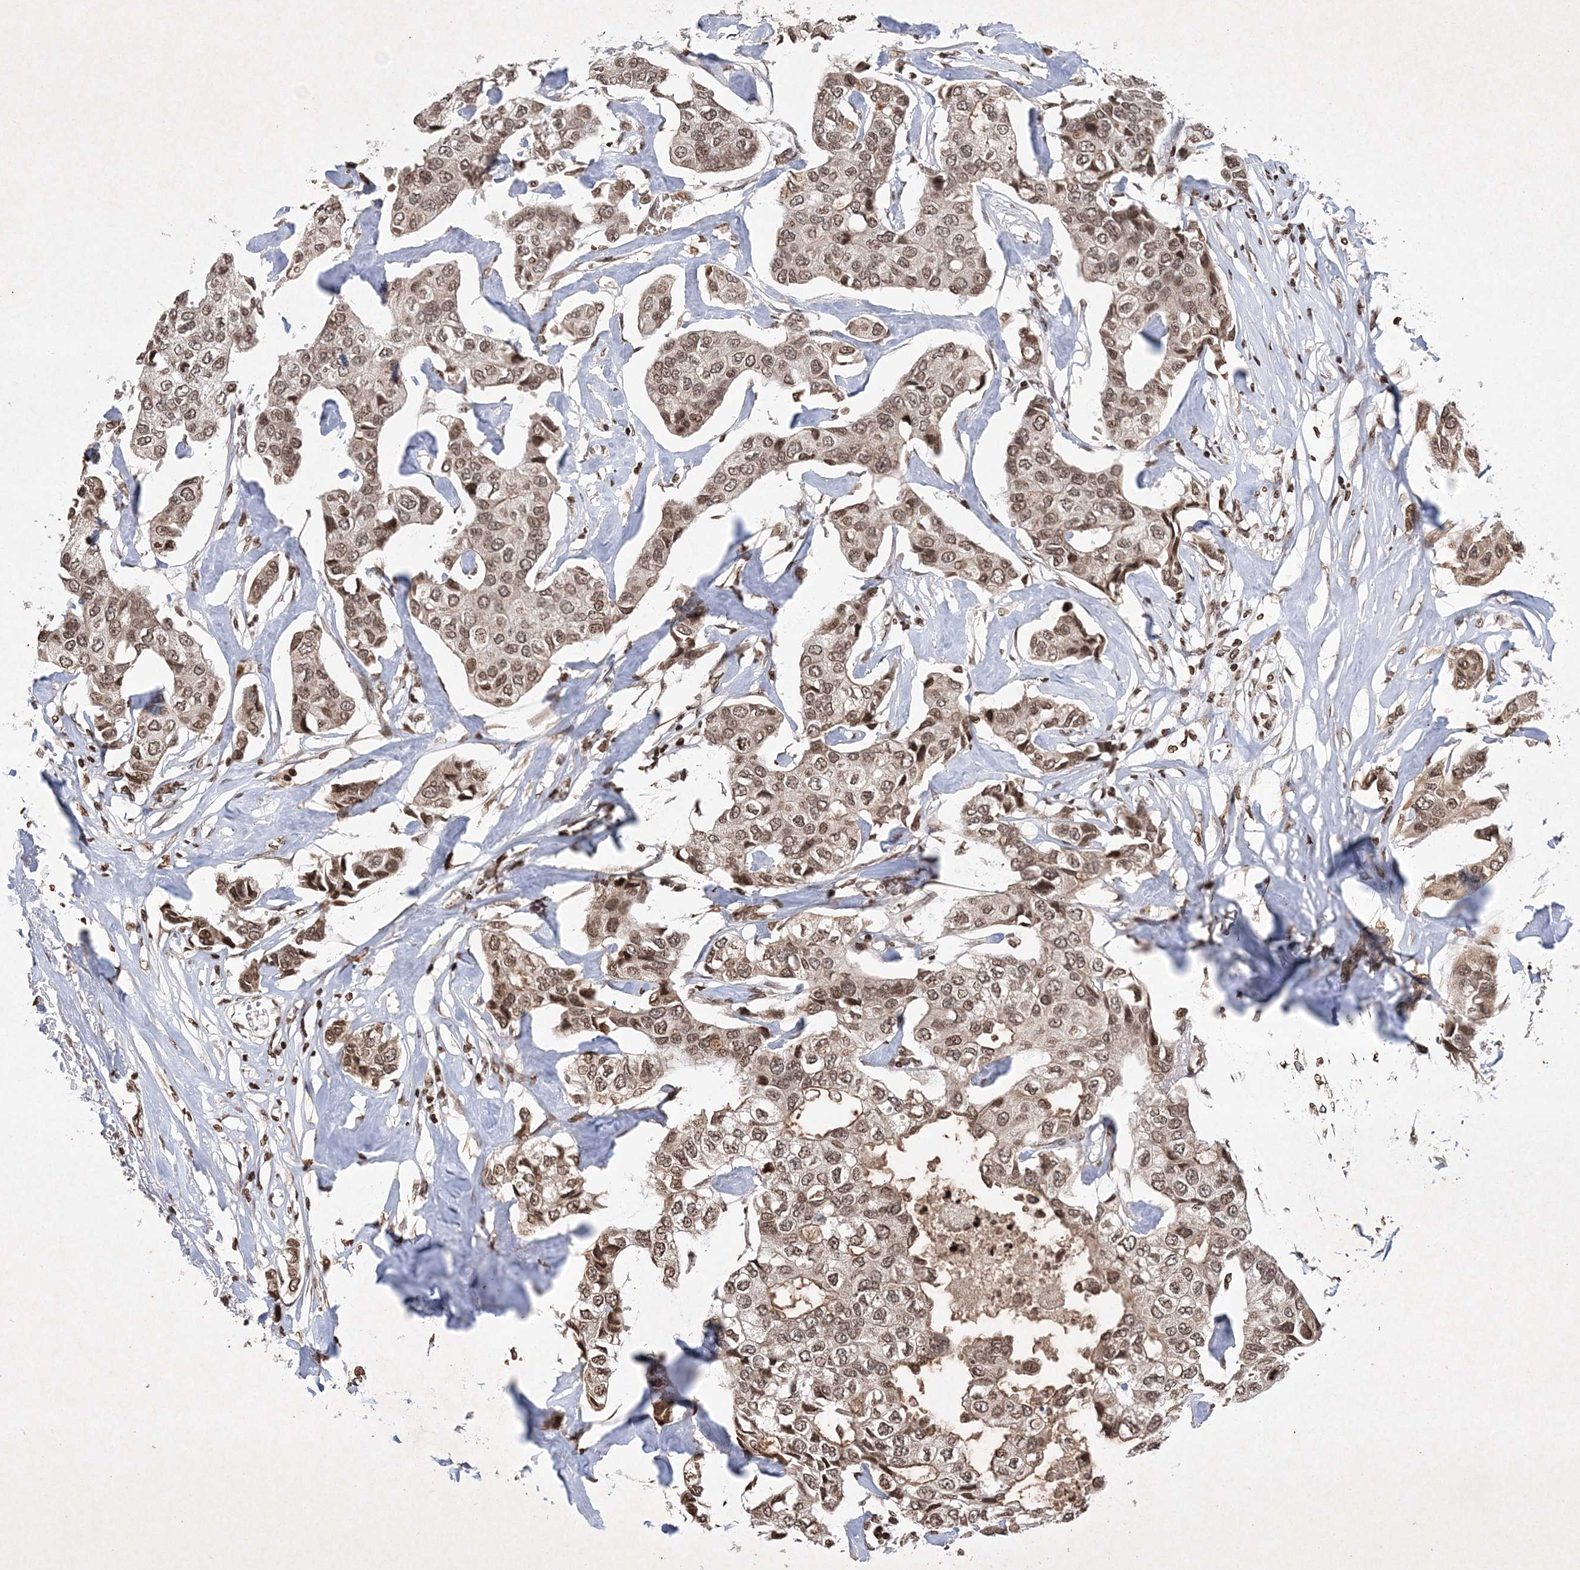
{"staining": {"intensity": "moderate", "quantity": ">75%", "location": "cytoplasmic/membranous,nuclear"}, "tissue": "breast cancer", "cell_type": "Tumor cells", "image_type": "cancer", "snomed": [{"axis": "morphology", "description": "Duct carcinoma"}, {"axis": "topography", "description": "Breast"}], "caption": "Brown immunohistochemical staining in breast invasive ductal carcinoma displays moderate cytoplasmic/membranous and nuclear staining in about >75% of tumor cells.", "gene": "NEDD9", "patient": {"sex": "female", "age": 80}}